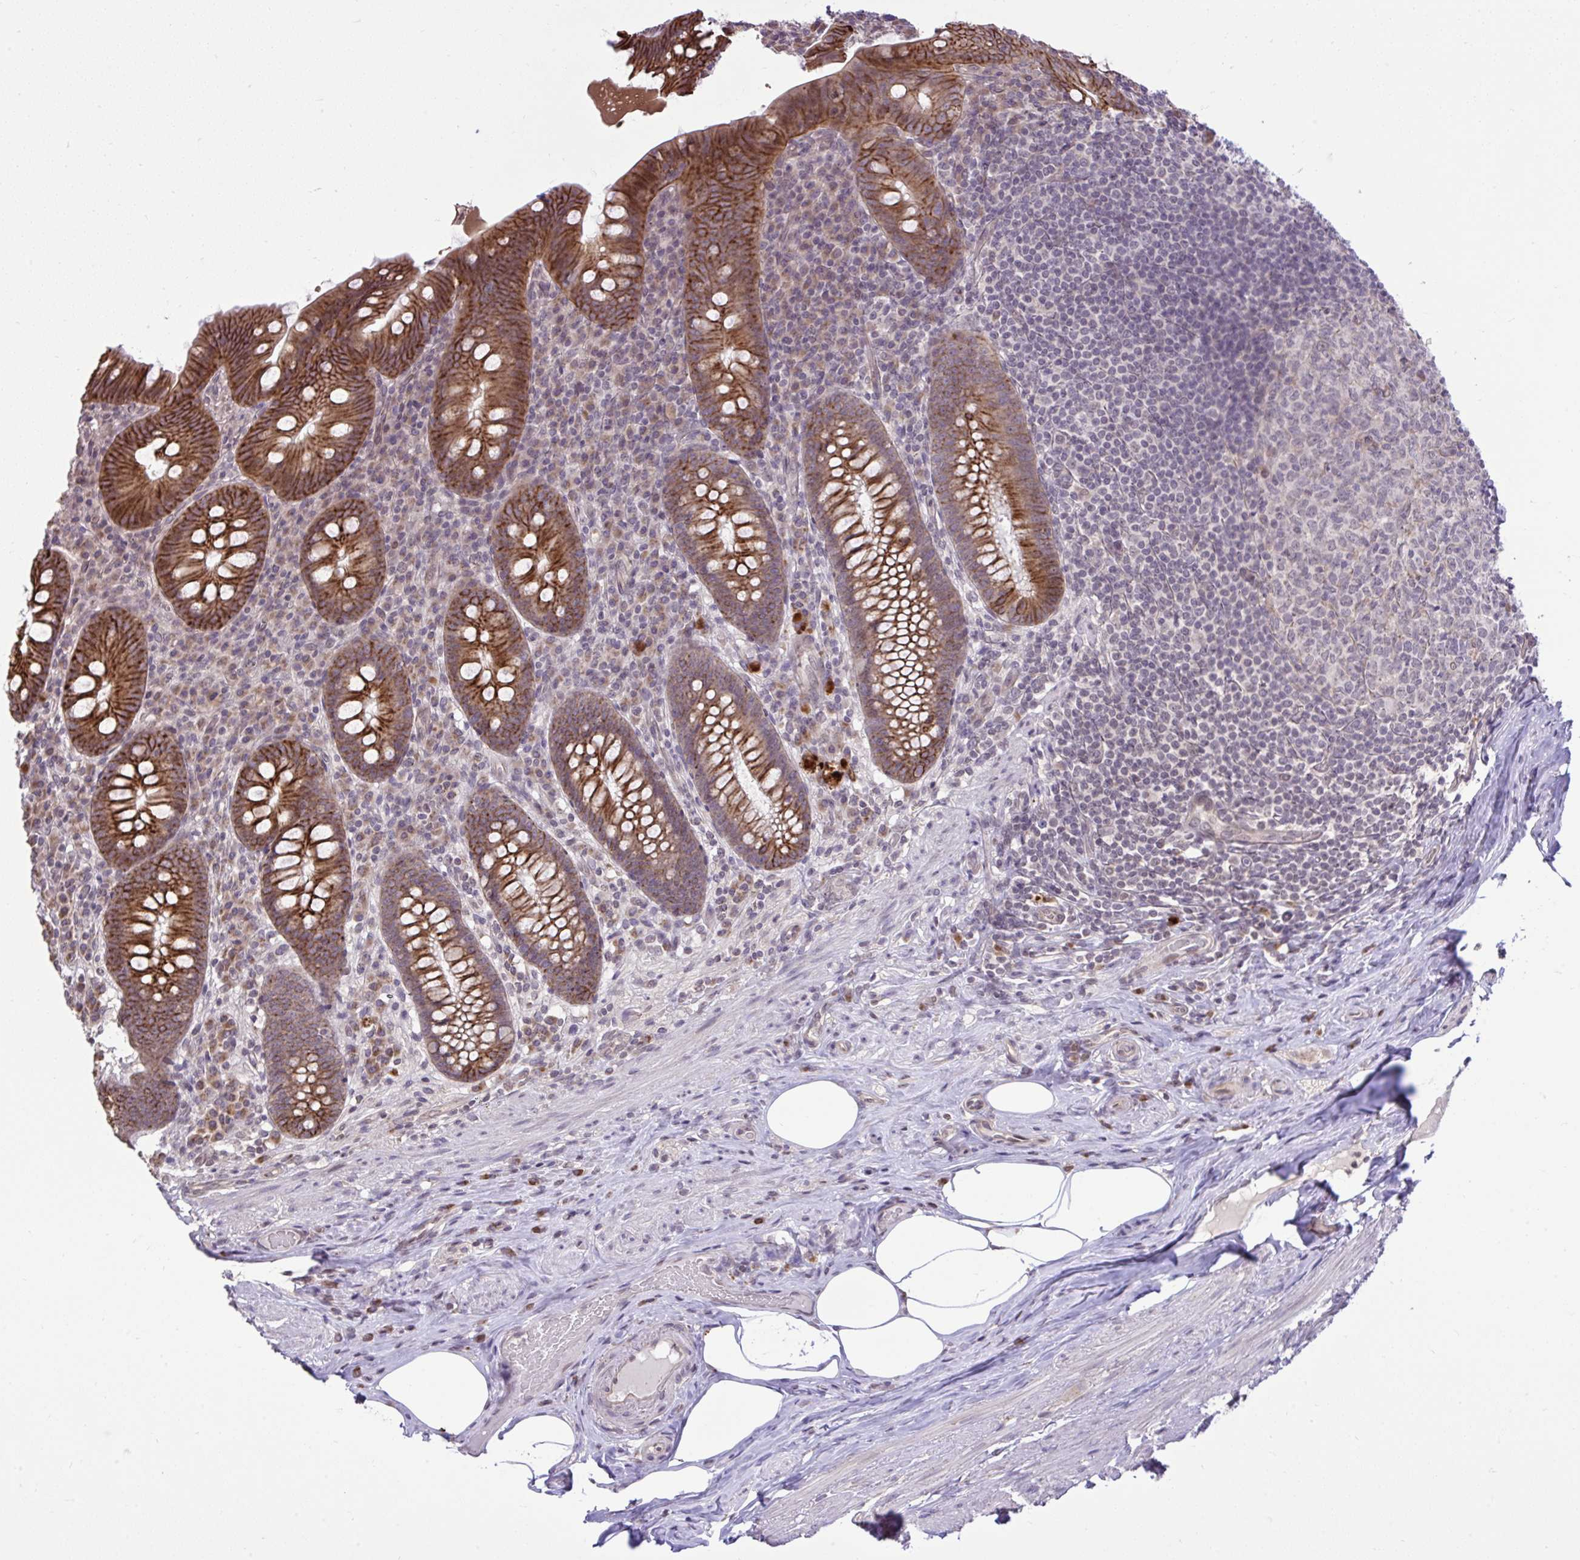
{"staining": {"intensity": "strong", "quantity": ">75%", "location": "cytoplasmic/membranous"}, "tissue": "appendix", "cell_type": "Glandular cells", "image_type": "normal", "snomed": [{"axis": "morphology", "description": "Normal tissue, NOS"}, {"axis": "topography", "description": "Appendix"}], "caption": "The immunohistochemical stain shows strong cytoplasmic/membranous expression in glandular cells of normal appendix.", "gene": "CYP20A1", "patient": {"sex": "male", "age": 71}}